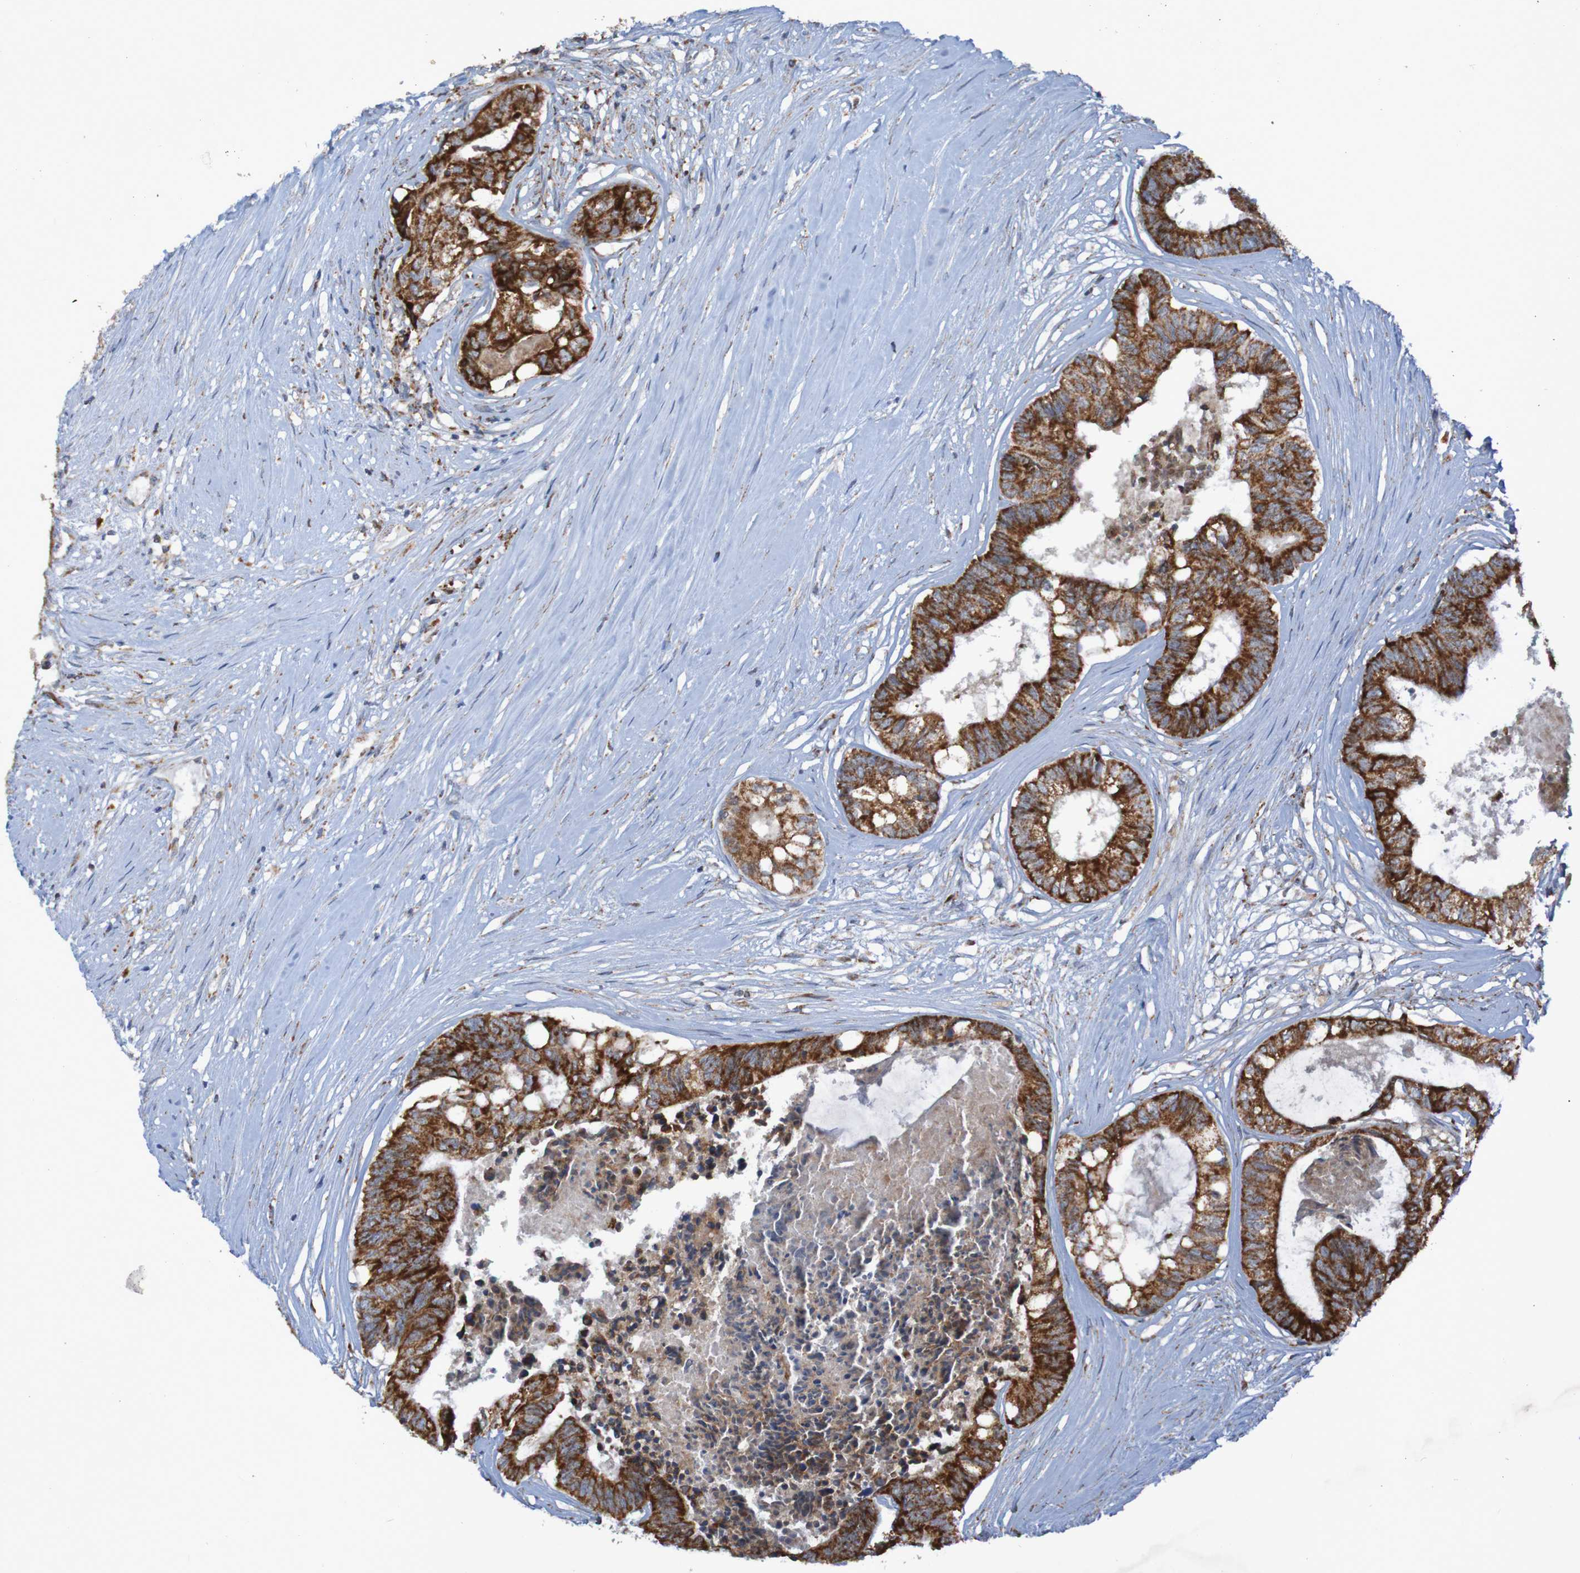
{"staining": {"intensity": "strong", "quantity": ">75%", "location": "cytoplasmic/membranous"}, "tissue": "colorectal cancer", "cell_type": "Tumor cells", "image_type": "cancer", "snomed": [{"axis": "morphology", "description": "Adenocarcinoma, NOS"}, {"axis": "topography", "description": "Rectum"}], "caption": "A brown stain labels strong cytoplasmic/membranous staining of a protein in human colorectal cancer tumor cells.", "gene": "CCDC51", "patient": {"sex": "male", "age": 63}}